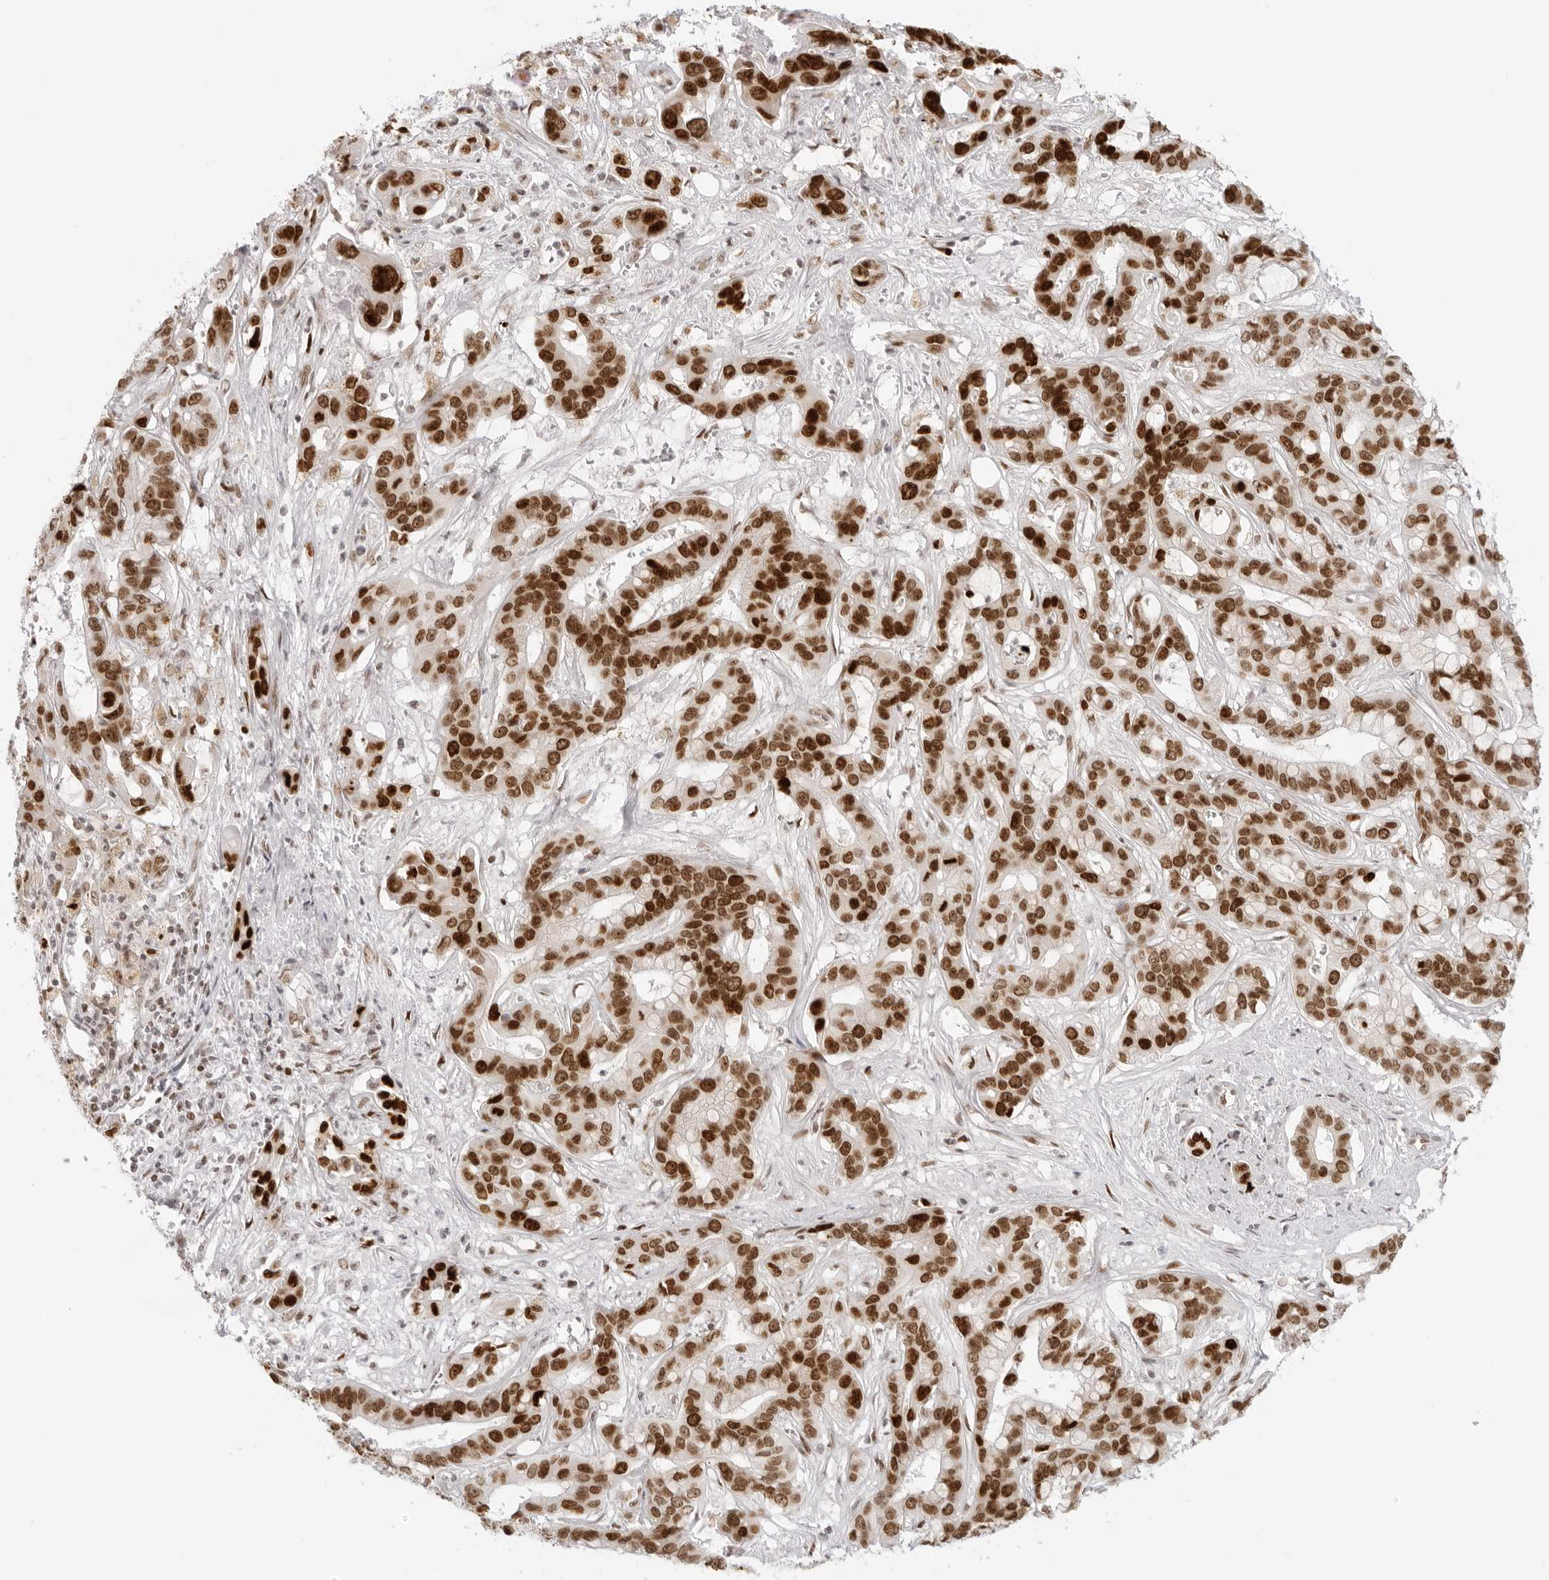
{"staining": {"intensity": "strong", "quantity": ">75%", "location": "nuclear"}, "tissue": "liver cancer", "cell_type": "Tumor cells", "image_type": "cancer", "snomed": [{"axis": "morphology", "description": "Cholangiocarcinoma"}, {"axis": "topography", "description": "Liver"}], "caption": "This image displays liver cancer stained with immunohistochemistry to label a protein in brown. The nuclear of tumor cells show strong positivity for the protein. Nuclei are counter-stained blue.", "gene": "RCC1", "patient": {"sex": "female", "age": 65}}